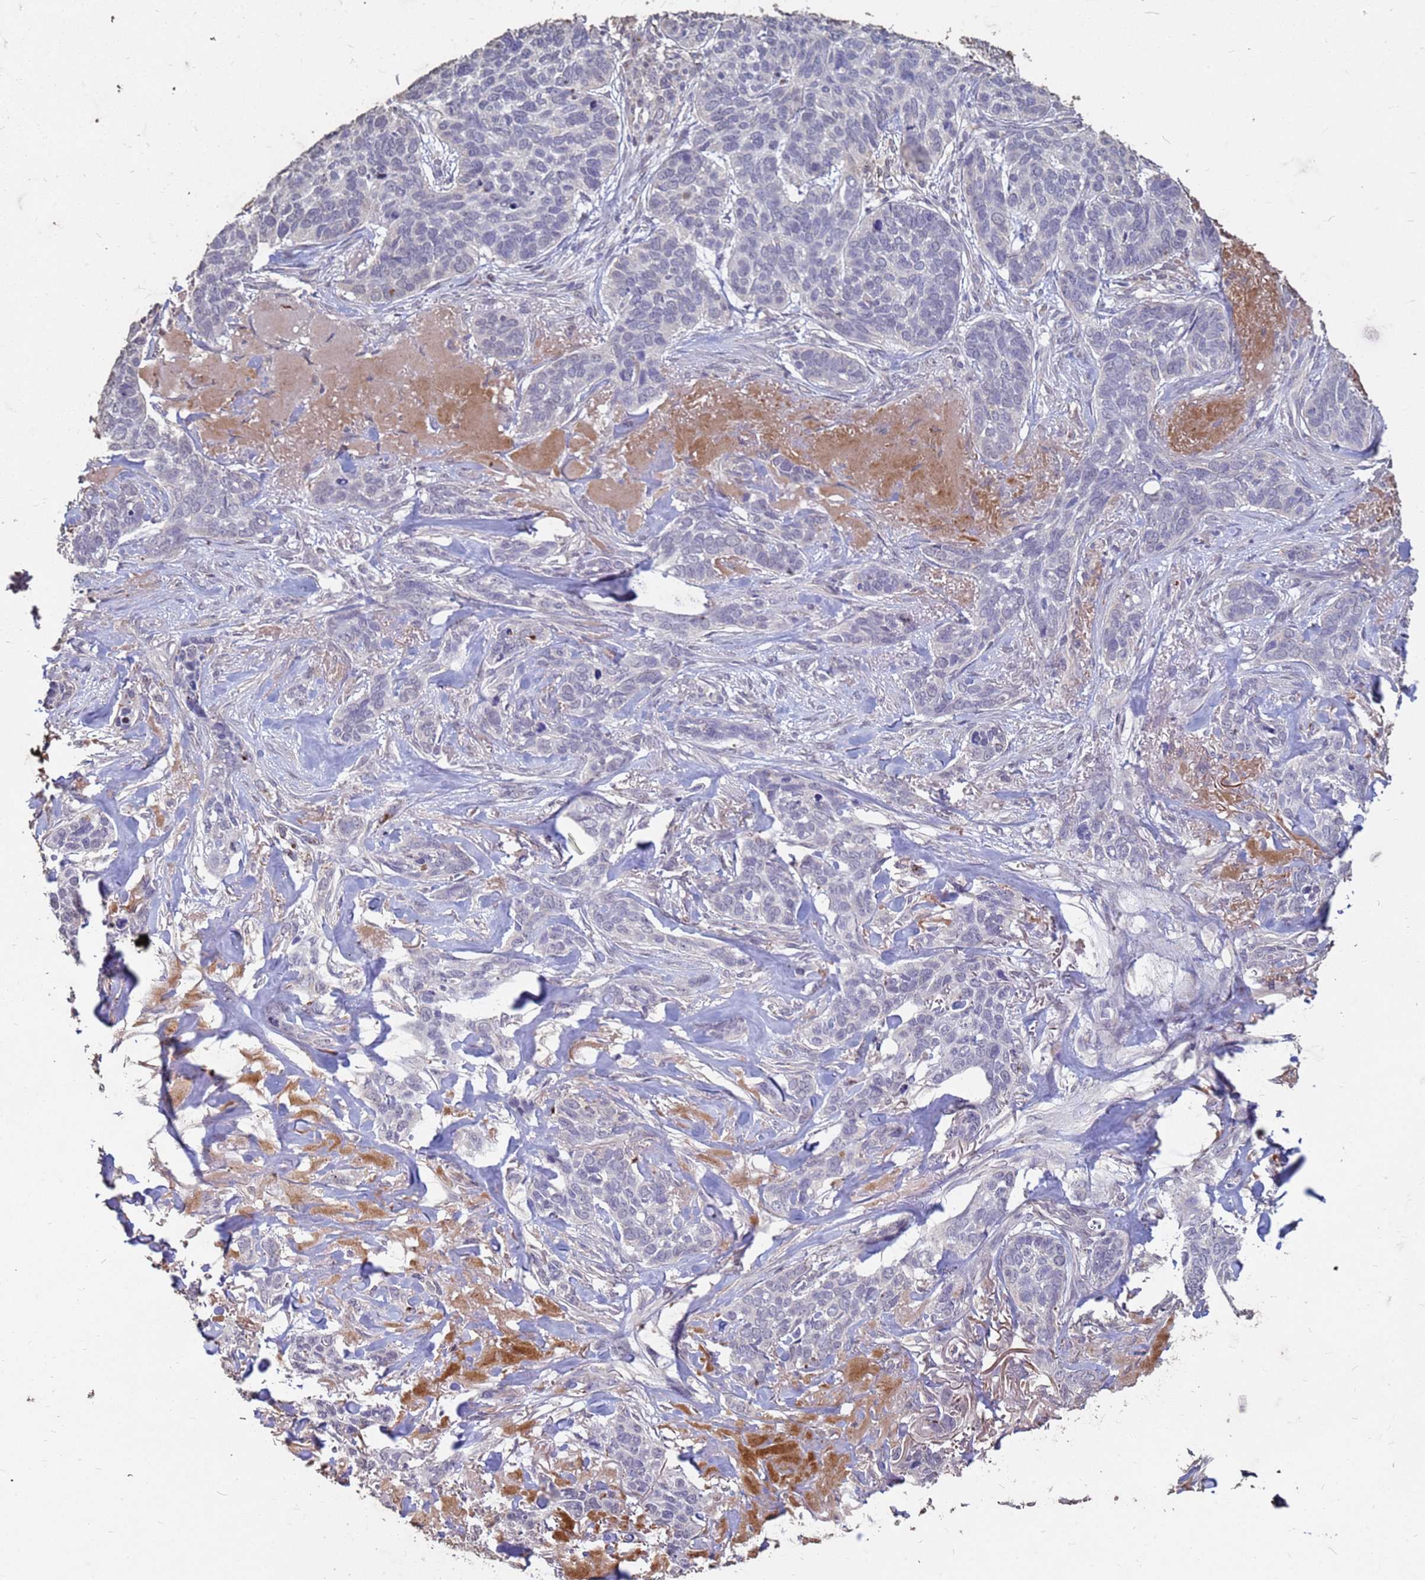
{"staining": {"intensity": "negative", "quantity": "none", "location": "none"}, "tissue": "skin cancer", "cell_type": "Tumor cells", "image_type": "cancer", "snomed": [{"axis": "morphology", "description": "Basal cell carcinoma"}, {"axis": "topography", "description": "Skin"}], "caption": "Human skin basal cell carcinoma stained for a protein using immunohistochemistry (IHC) shows no expression in tumor cells.", "gene": "SLC25A15", "patient": {"sex": "male", "age": 86}}